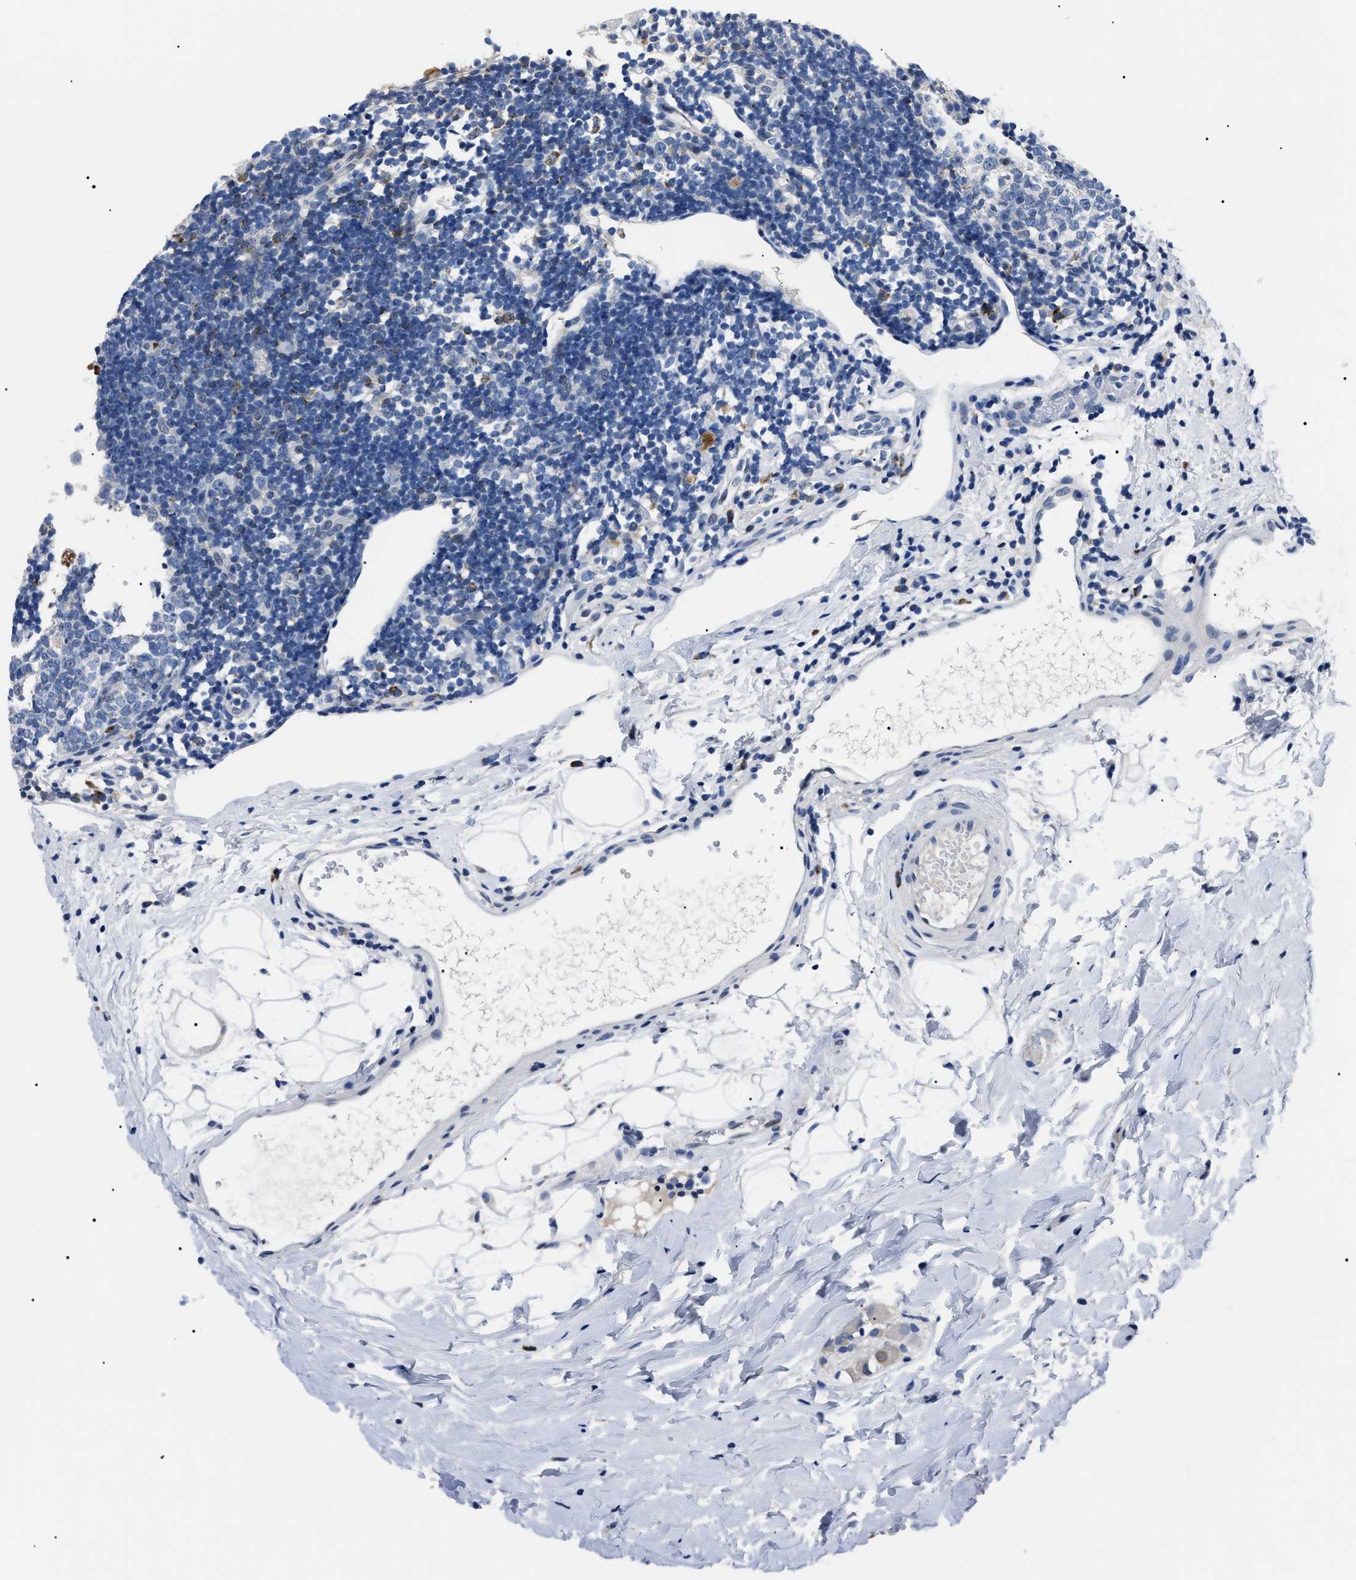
{"staining": {"intensity": "strong", "quantity": "25%-75%", "location": "cytoplasmic/membranous"}, "tissue": "appendix", "cell_type": "Glandular cells", "image_type": "normal", "snomed": [{"axis": "morphology", "description": "Normal tissue, NOS"}, {"axis": "topography", "description": "Appendix"}], "caption": "Glandular cells display high levels of strong cytoplasmic/membranous positivity in about 25%-75% of cells in unremarkable appendix.", "gene": "LRRC14", "patient": {"sex": "female", "age": 20}}